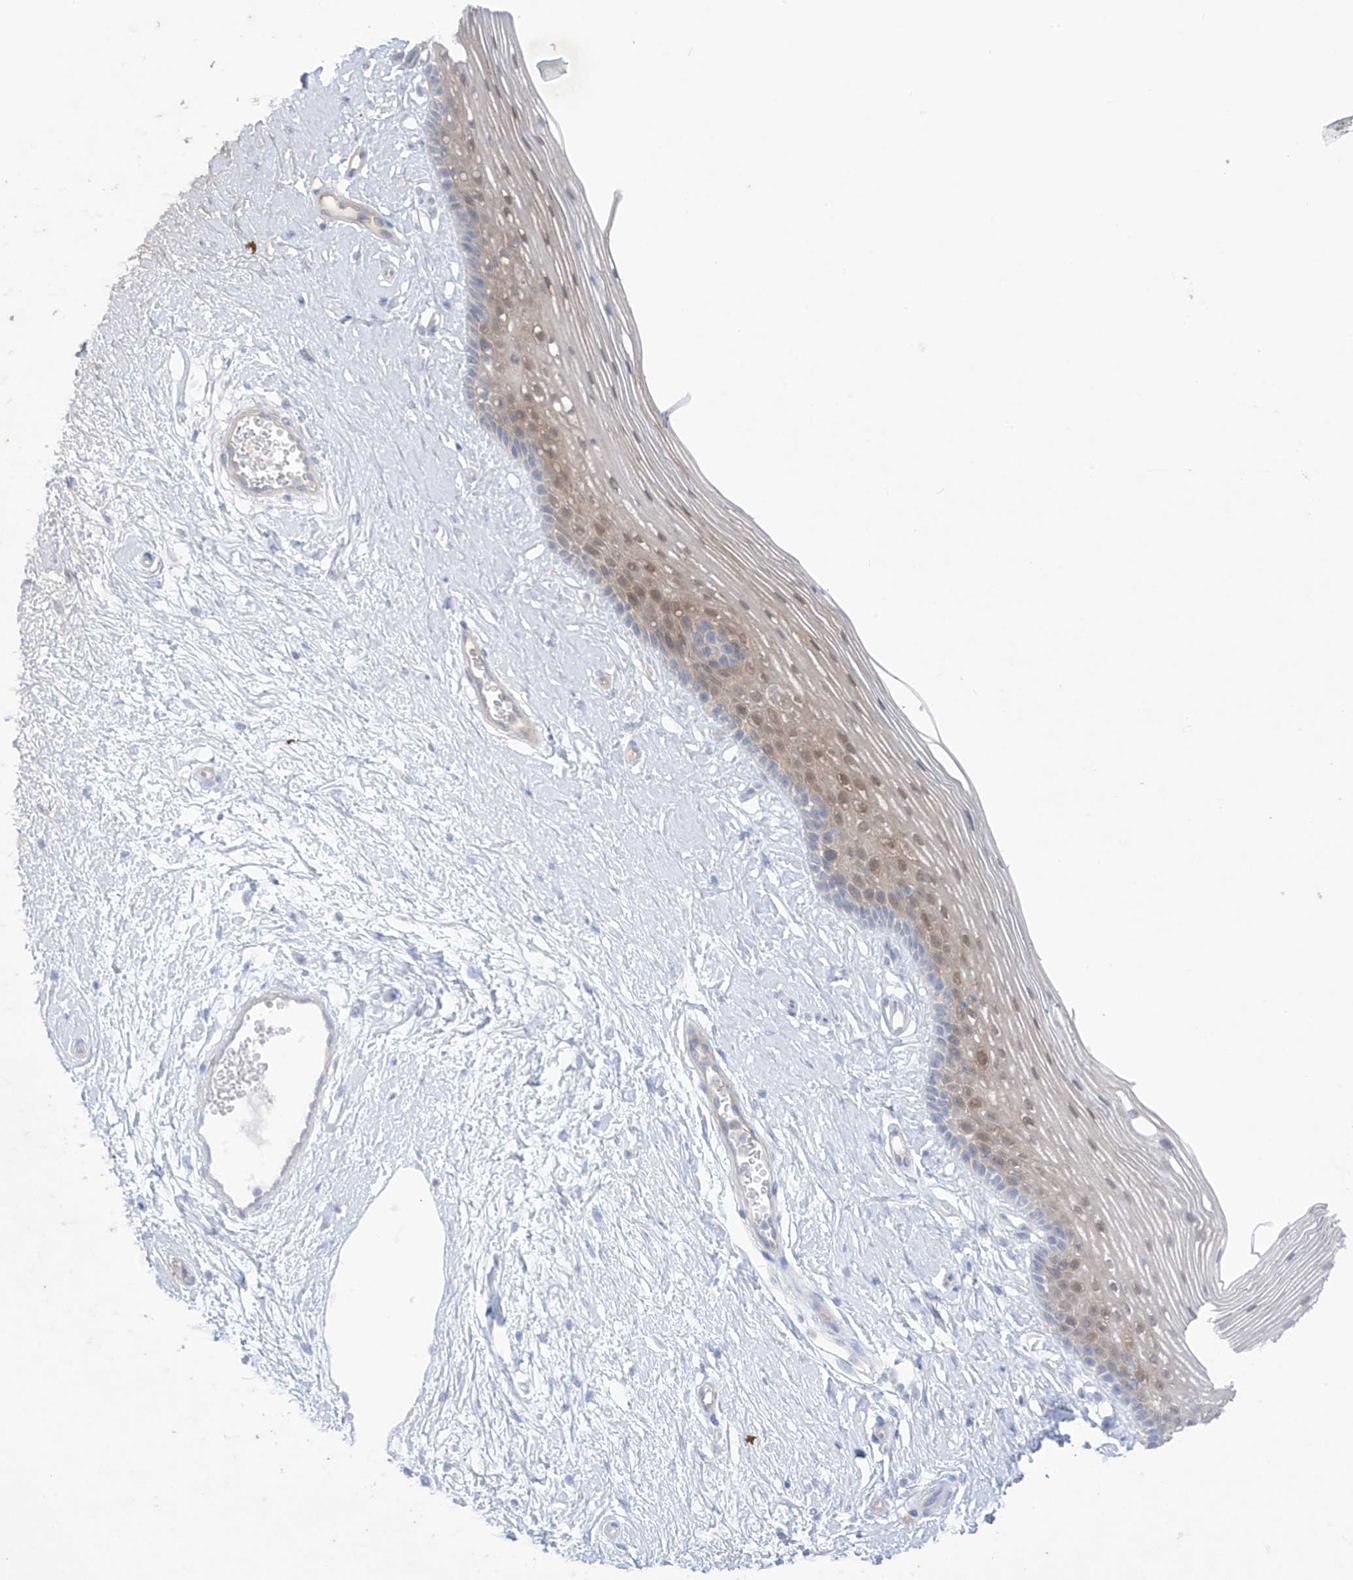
{"staining": {"intensity": "moderate", "quantity": "<25%", "location": "cytoplasmic/membranous,nuclear"}, "tissue": "vagina", "cell_type": "Squamous epithelial cells", "image_type": "normal", "snomed": [{"axis": "morphology", "description": "Normal tissue, NOS"}, {"axis": "topography", "description": "Vagina"}], "caption": "Immunohistochemistry micrograph of benign vagina: vagina stained using immunohistochemistry shows low levels of moderate protein expression localized specifically in the cytoplasmic/membranous,nuclear of squamous epithelial cells, appearing as a cytoplasmic/membranous,nuclear brown color.", "gene": "TRMU", "patient": {"sex": "female", "age": 46}}